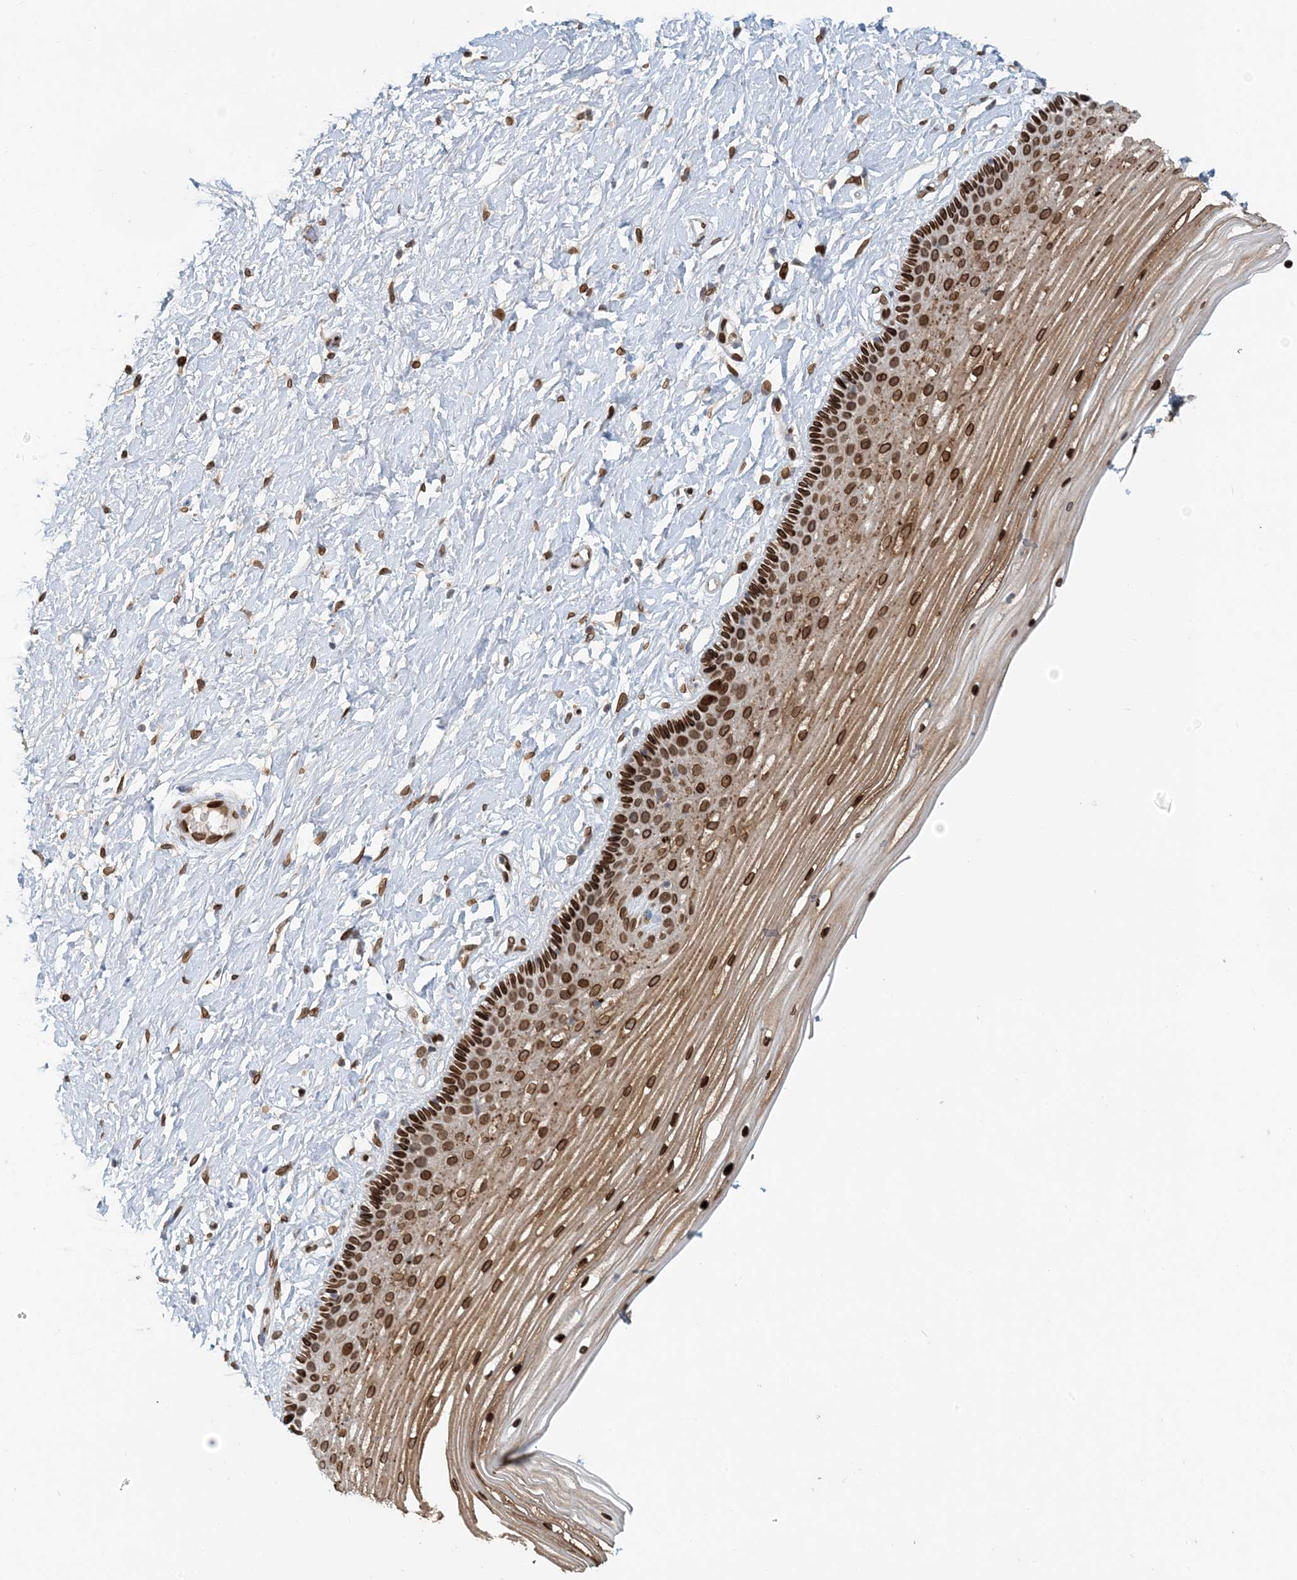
{"staining": {"intensity": "strong", "quantity": ">75%", "location": "cytoplasmic/membranous,nuclear"}, "tissue": "vagina", "cell_type": "Squamous epithelial cells", "image_type": "normal", "snomed": [{"axis": "morphology", "description": "Normal tissue, NOS"}, {"axis": "topography", "description": "Vagina"}, {"axis": "topography", "description": "Cervix"}], "caption": "Protein positivity by immunohistochemistry demonstrates strong cytoplasmic/membranous,nuclear positivity in about >75% of squamous epithelial cells in benign vagina.", "gene": "SLC35A2", "patient": {"sex": "female", "age": 40}}